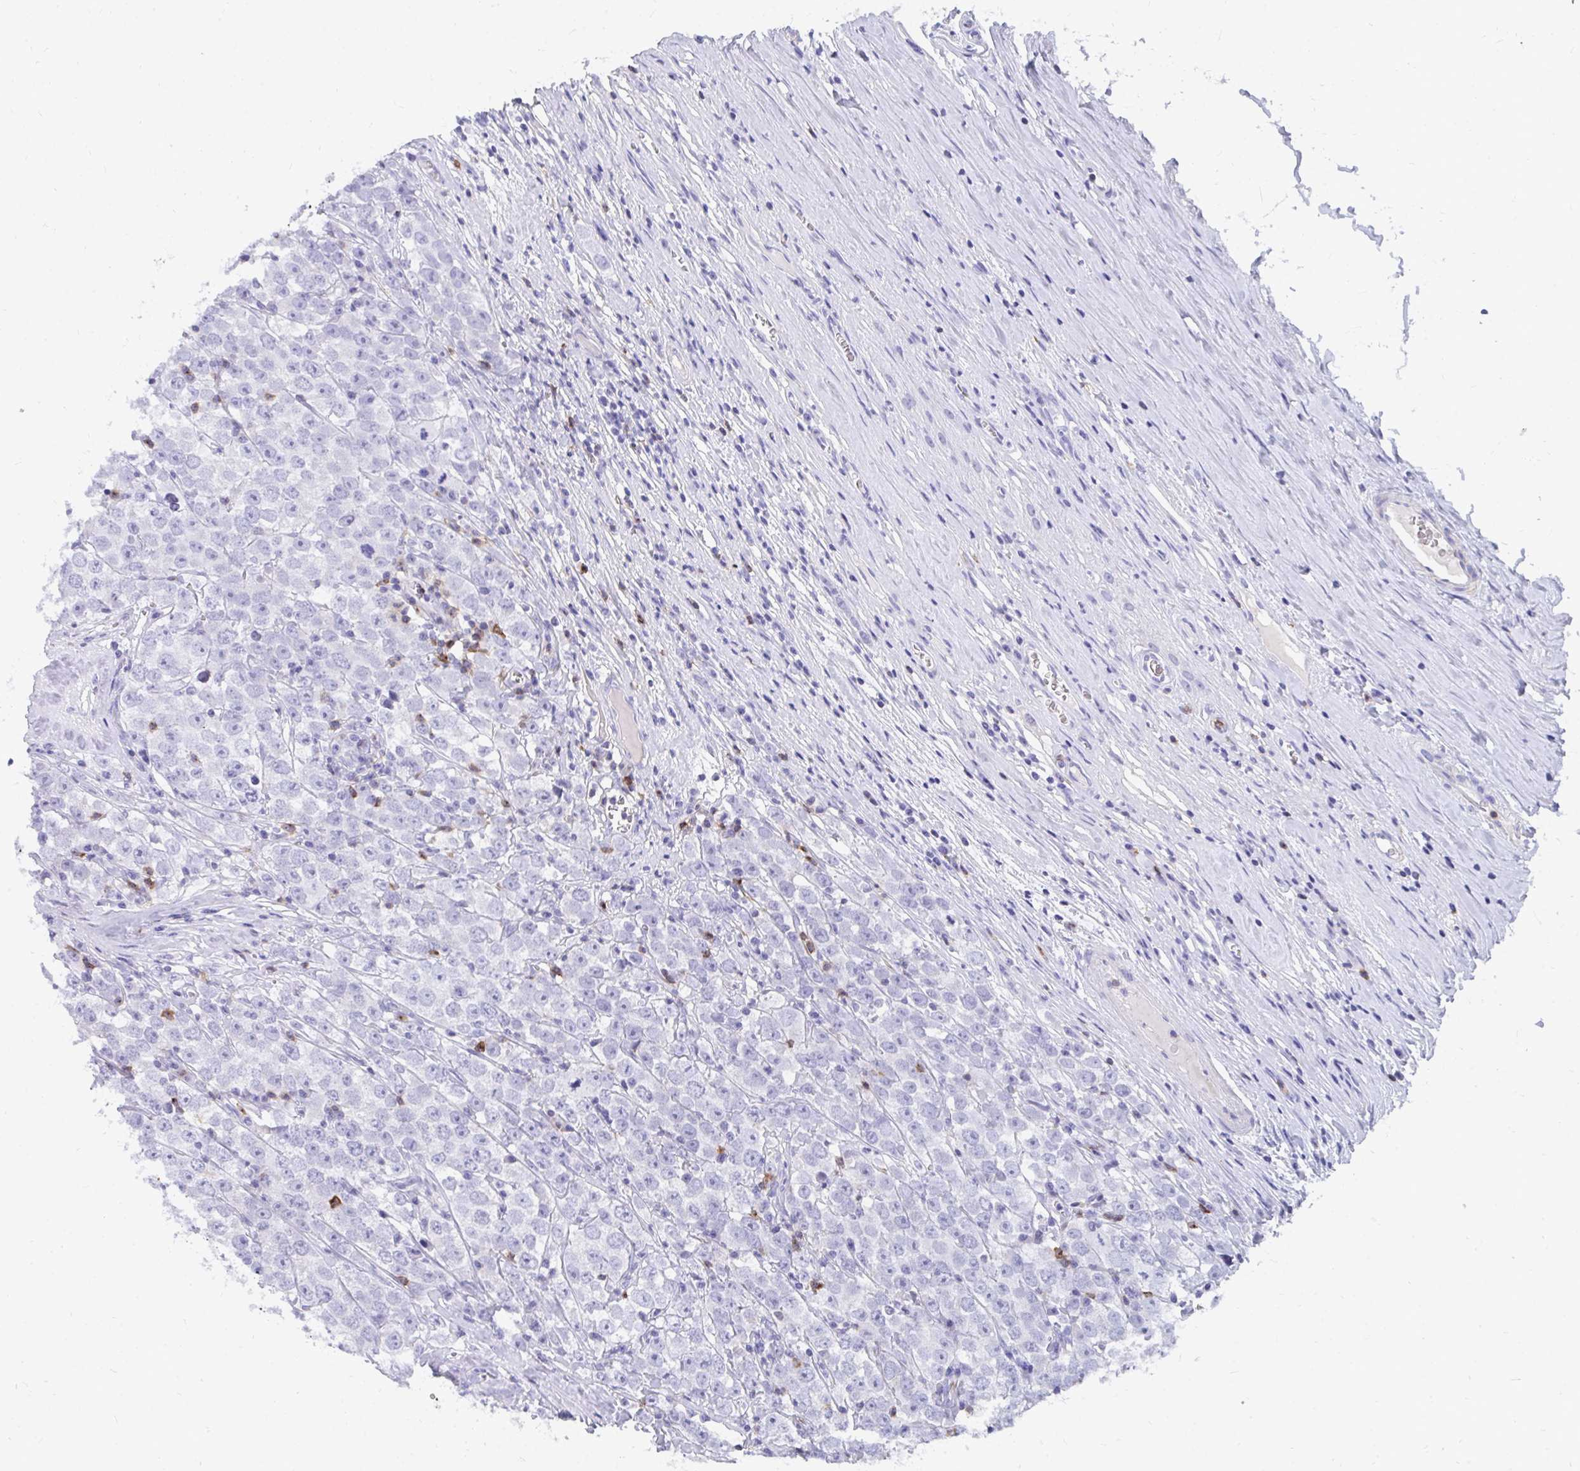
{"staining": {"intensity": "negative", "quantity": "none", "location": "none"}, "tissue": "testis cancer", "cell_type": "Tumor cells", "image_type": "cancer", "snomed": [{"axis": "morphology", "description": "Seminoma, NOS"}, {"axis": "morphology", "description": "Carcinoma, Embryonal, NOS"}, {"axis": "topography", "description": "Testis"}], "caption": "Photomicrograph shows no protein expression in tumor cells of testis seminoma tissue.", "gene": "CD7", "patient": {"sex": "male", "age": 52}}